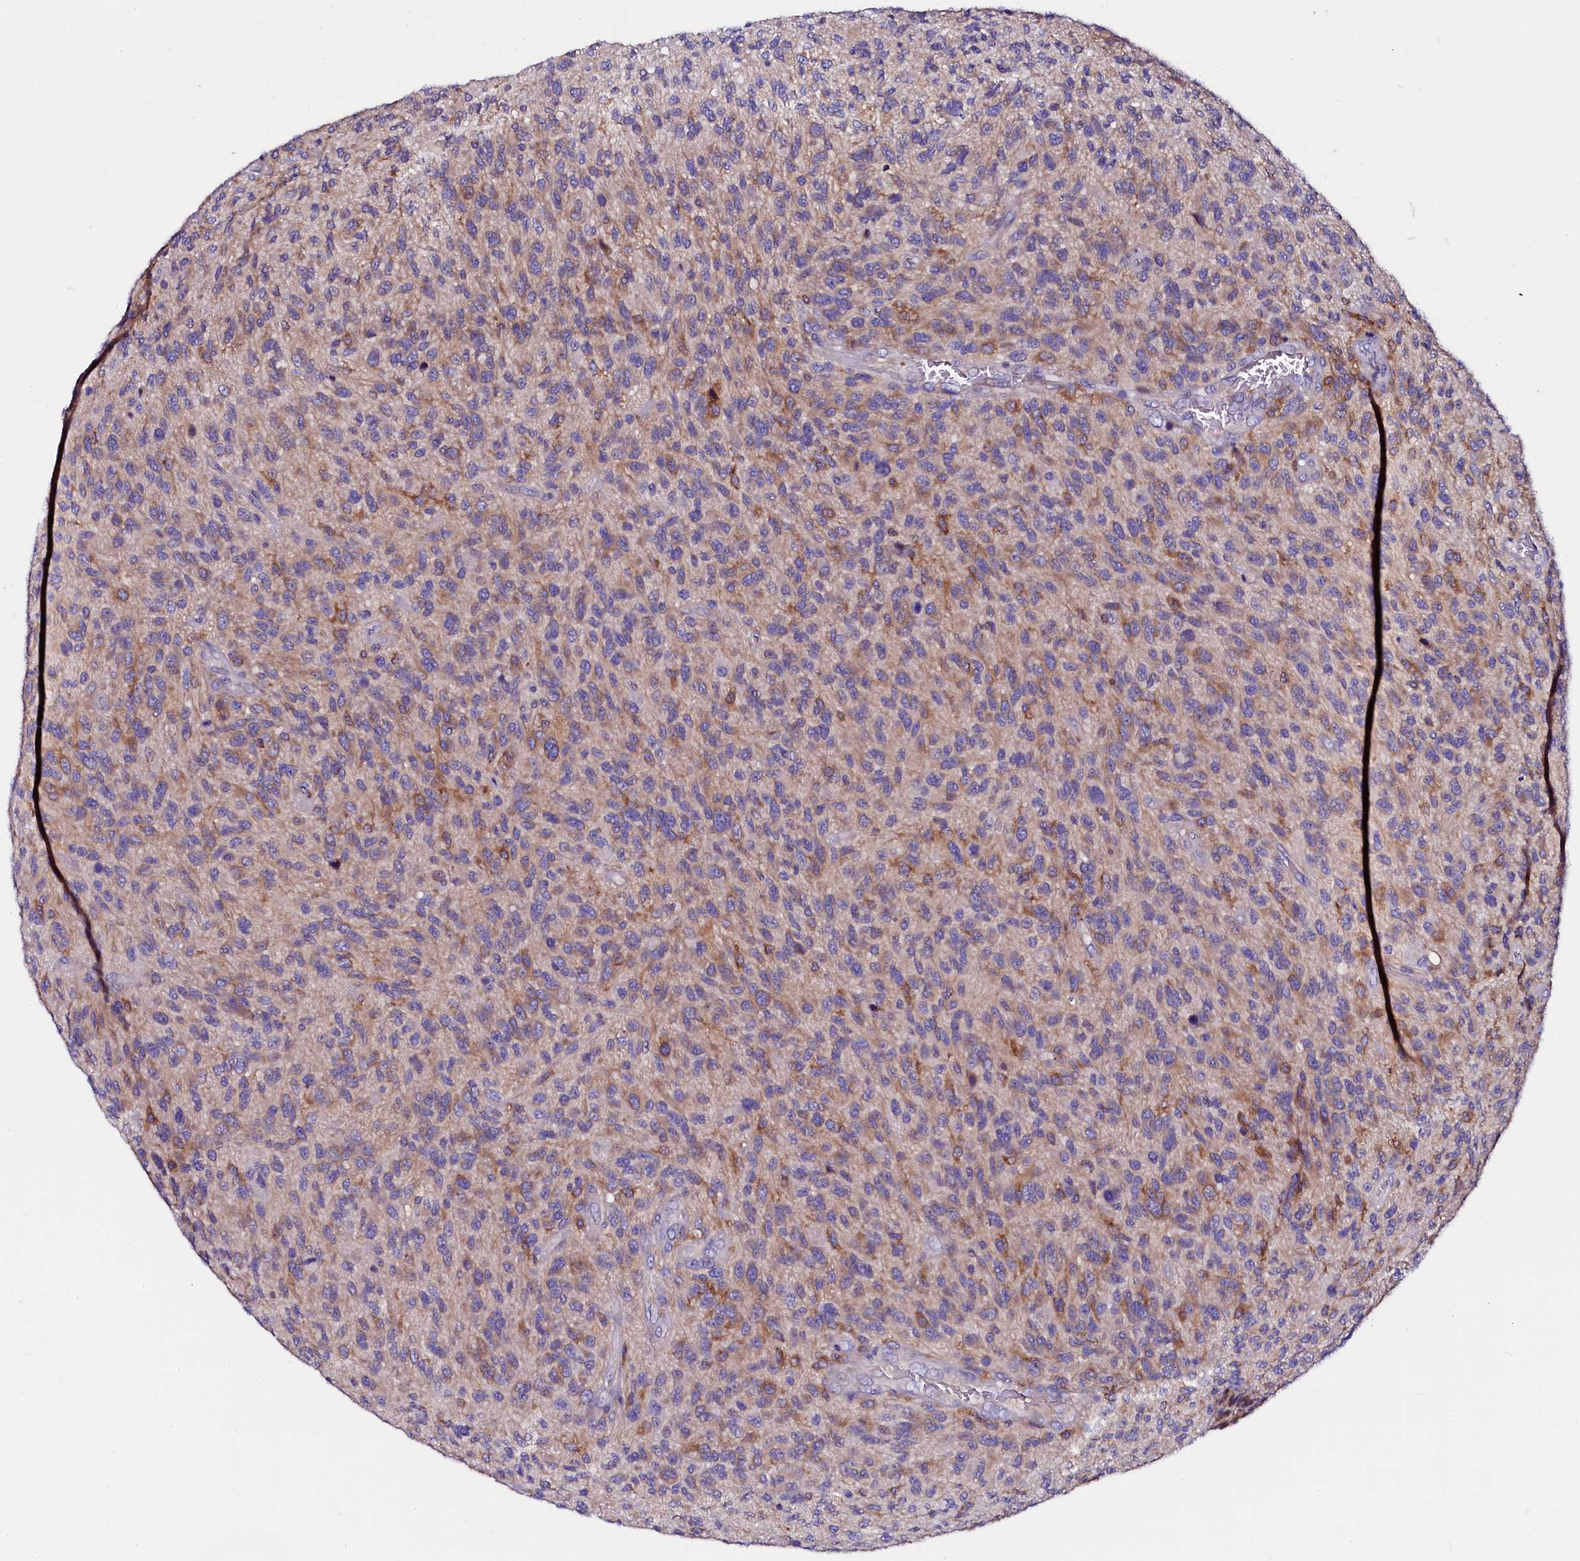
{"staining": {"intensity": "weak", "quantity": "25%-75%", "location": "cytoplasmic/membranous"}, "tissue": "glioma", "cell_type": "Tumor cells", "image_type": "cancer", "snomed": [{"axis": "morphology", "description": "Glioma, malignant, High grade"}, {"axis": "topography", "description": "Brain"}], "caption": "High-power microscopy captured an immunohistochemistry image of high-grade glioma (malignant), revealing weak cytoplasmic/membranous staining in approximately 25%-75% of tumor cells.", "gene": "OTOL1", "patient": {"sex": "male", "age": 47}}